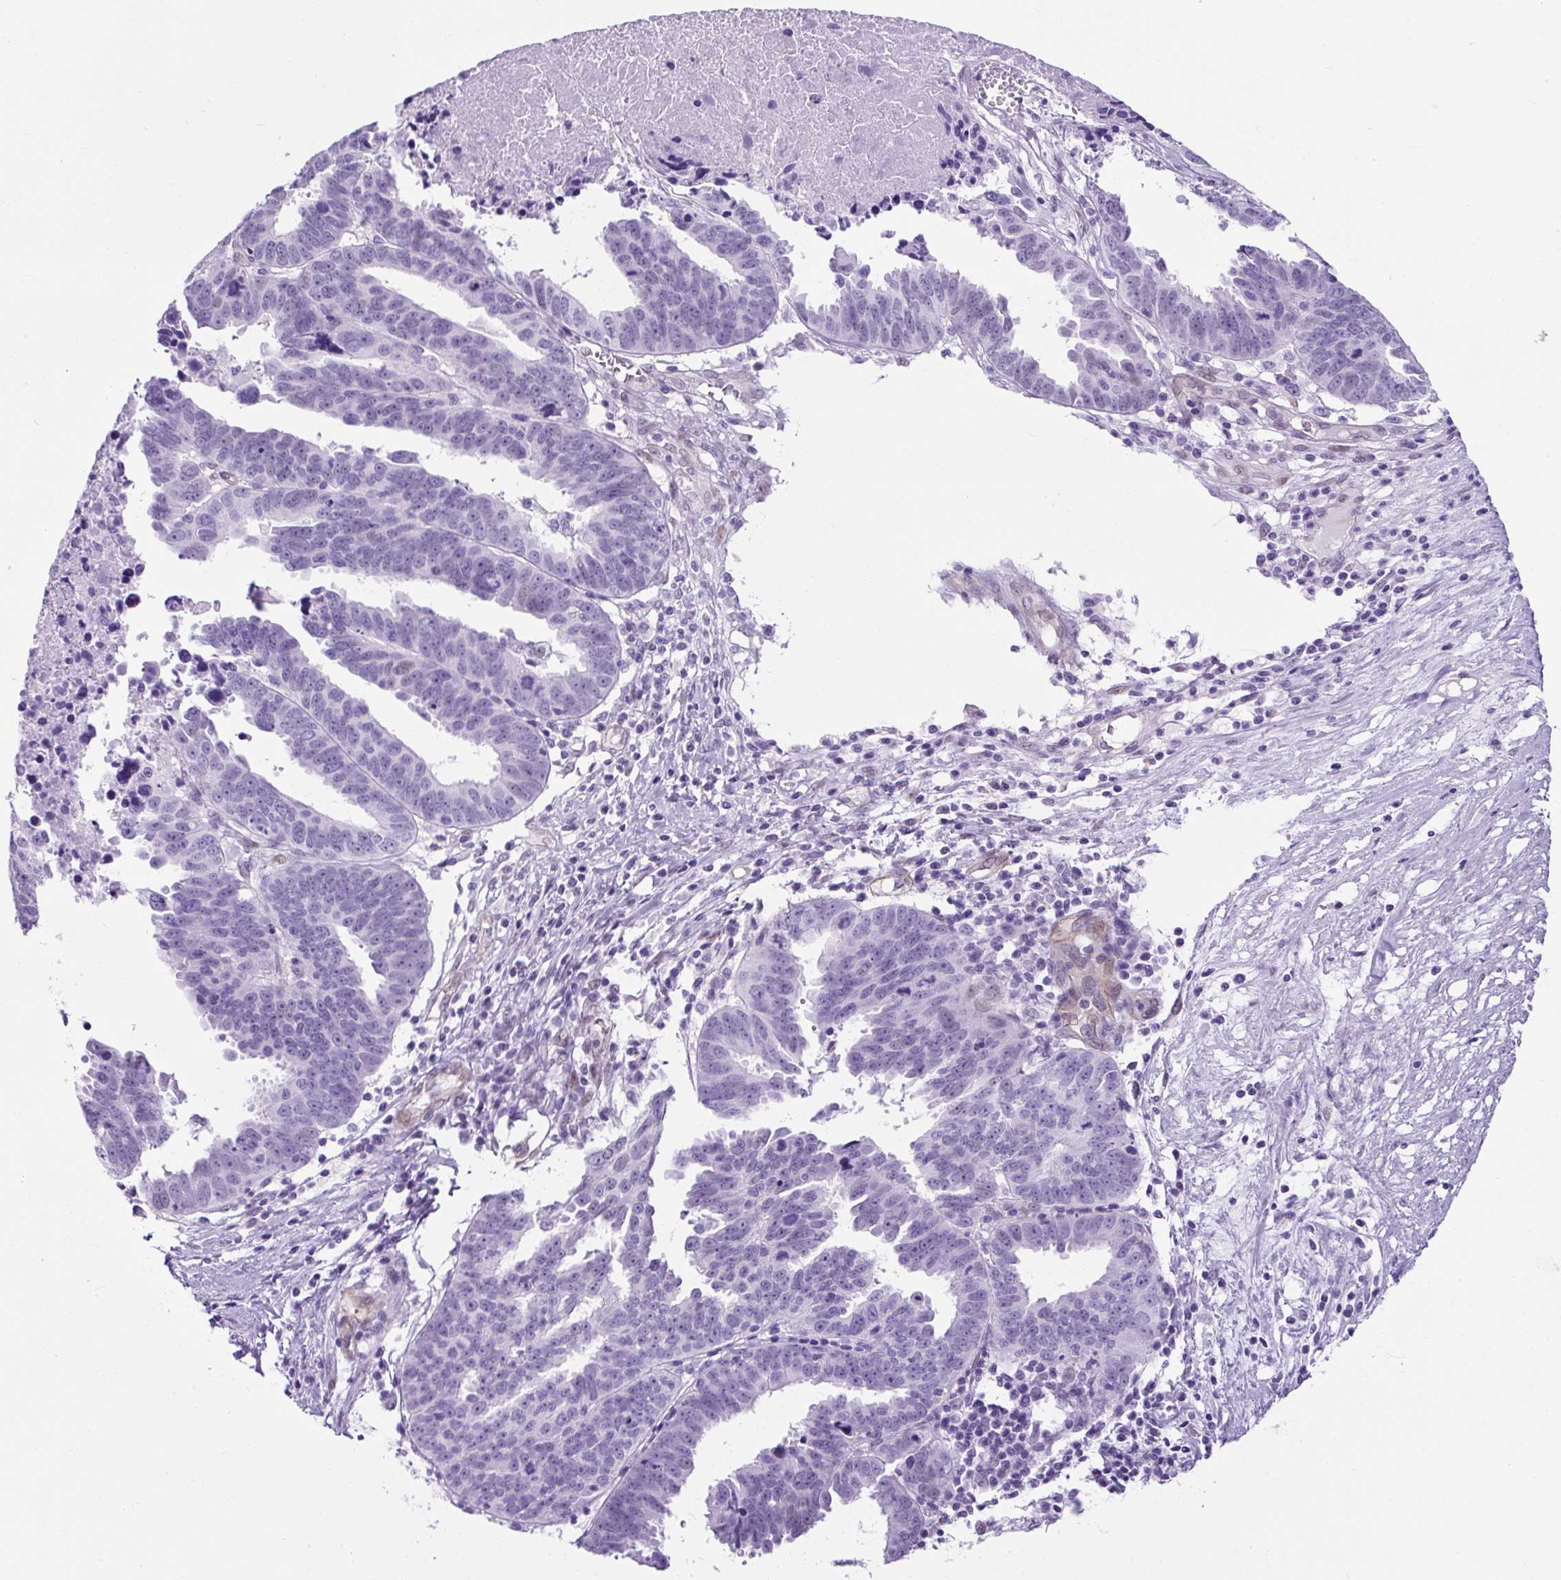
{"staining": {"intensity": "negative", "quantity": "none", "location": "none"}, "tissue": "ovarian cancer", "cell_type": "Tumor cells", "image_type": "cancer", "snomed": [{"axis": "morphology", "description": "Carcinoma, endometroid"}, {"axis": "morphology", "description": "Cystadenocarcinoma, serous, NOS"}, {"axis": "topography", "description": "Ovary"}], "caption": "Immunohistochemical staining of ovarian cancer shows no significant positivity in tumor cells. (Brightfield microscopy of DAB (3,3'-diaminobenzidine) IHC at high magnification).", "gene": "KRT12", "patient": {"sex": "female", "age": 45}}